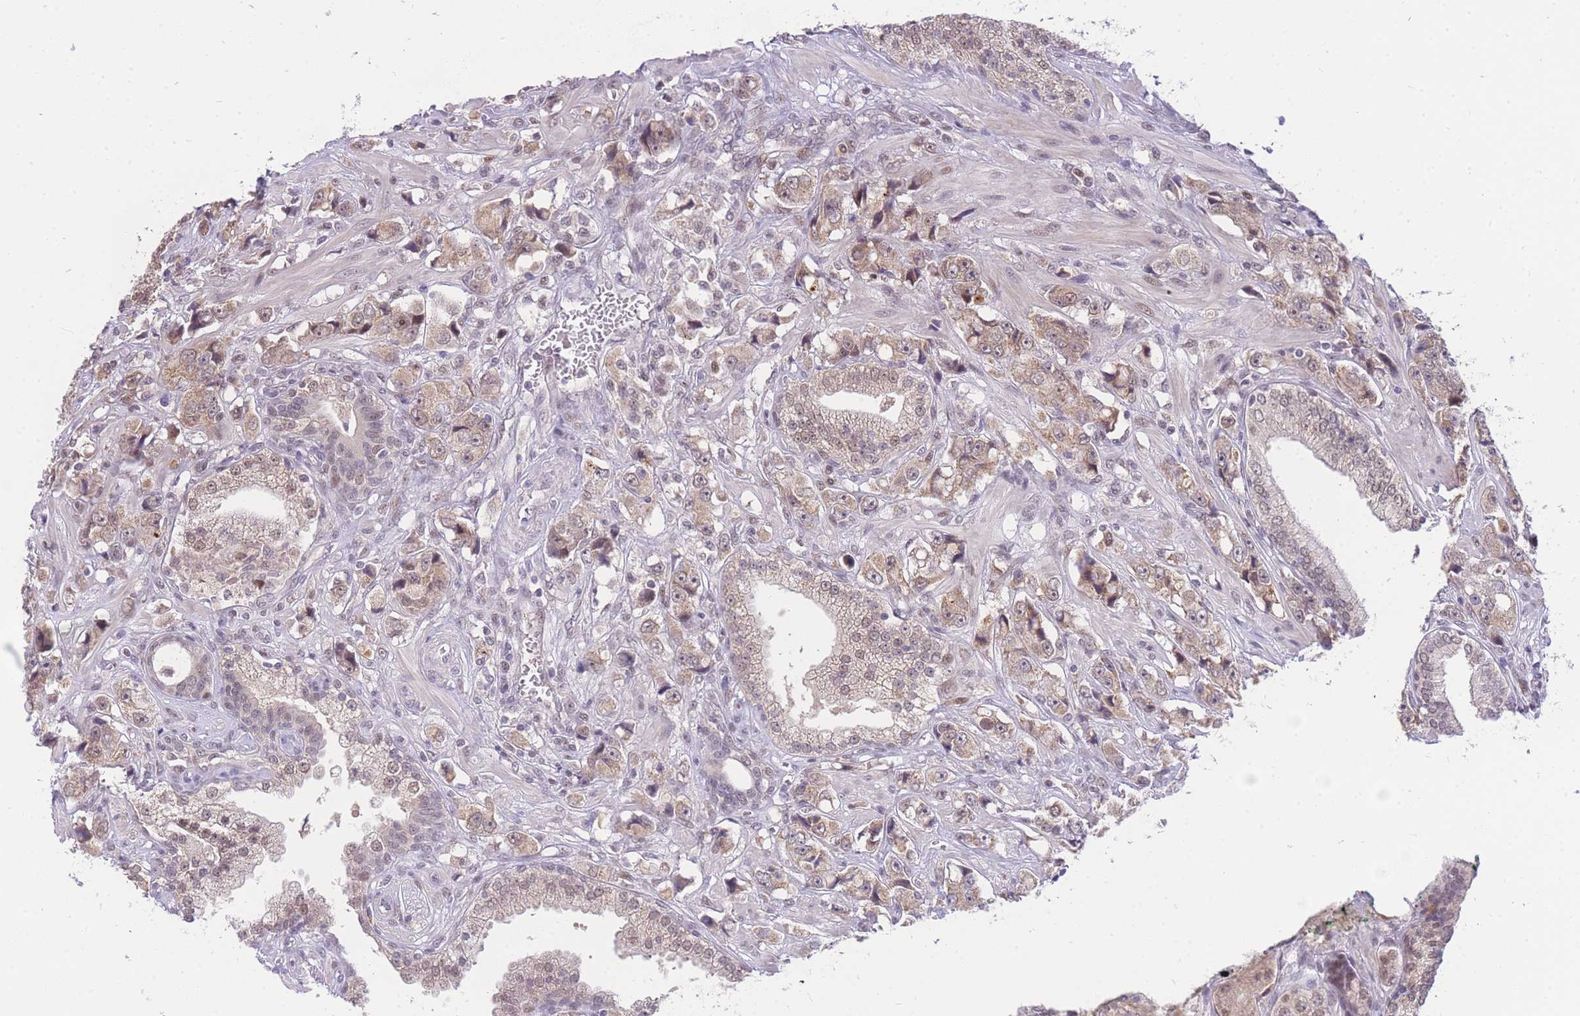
{"staining": {"intensity": "moderate", "quantity": "<25%", "location": "cytoplasmic/membranous,nuclear"}, "tissue": "prostate cancer", "cell_type": "Tumor cells", "image_type": "cancer", "snomed": [{"axis": "morphology", "description": "Adenocarcinoma, High grade"}, {"axis": "topography", "description": "Prostate"}], "caption": "This image exhibits immunohistochemistry (IHC) staining of prostate cancer, with low moderate cytoplasmic/membranous and nuclear staining in about <25% of tumor cells.", "gene": "PUS10", "patient": {"sex": "male", "age": 74}}